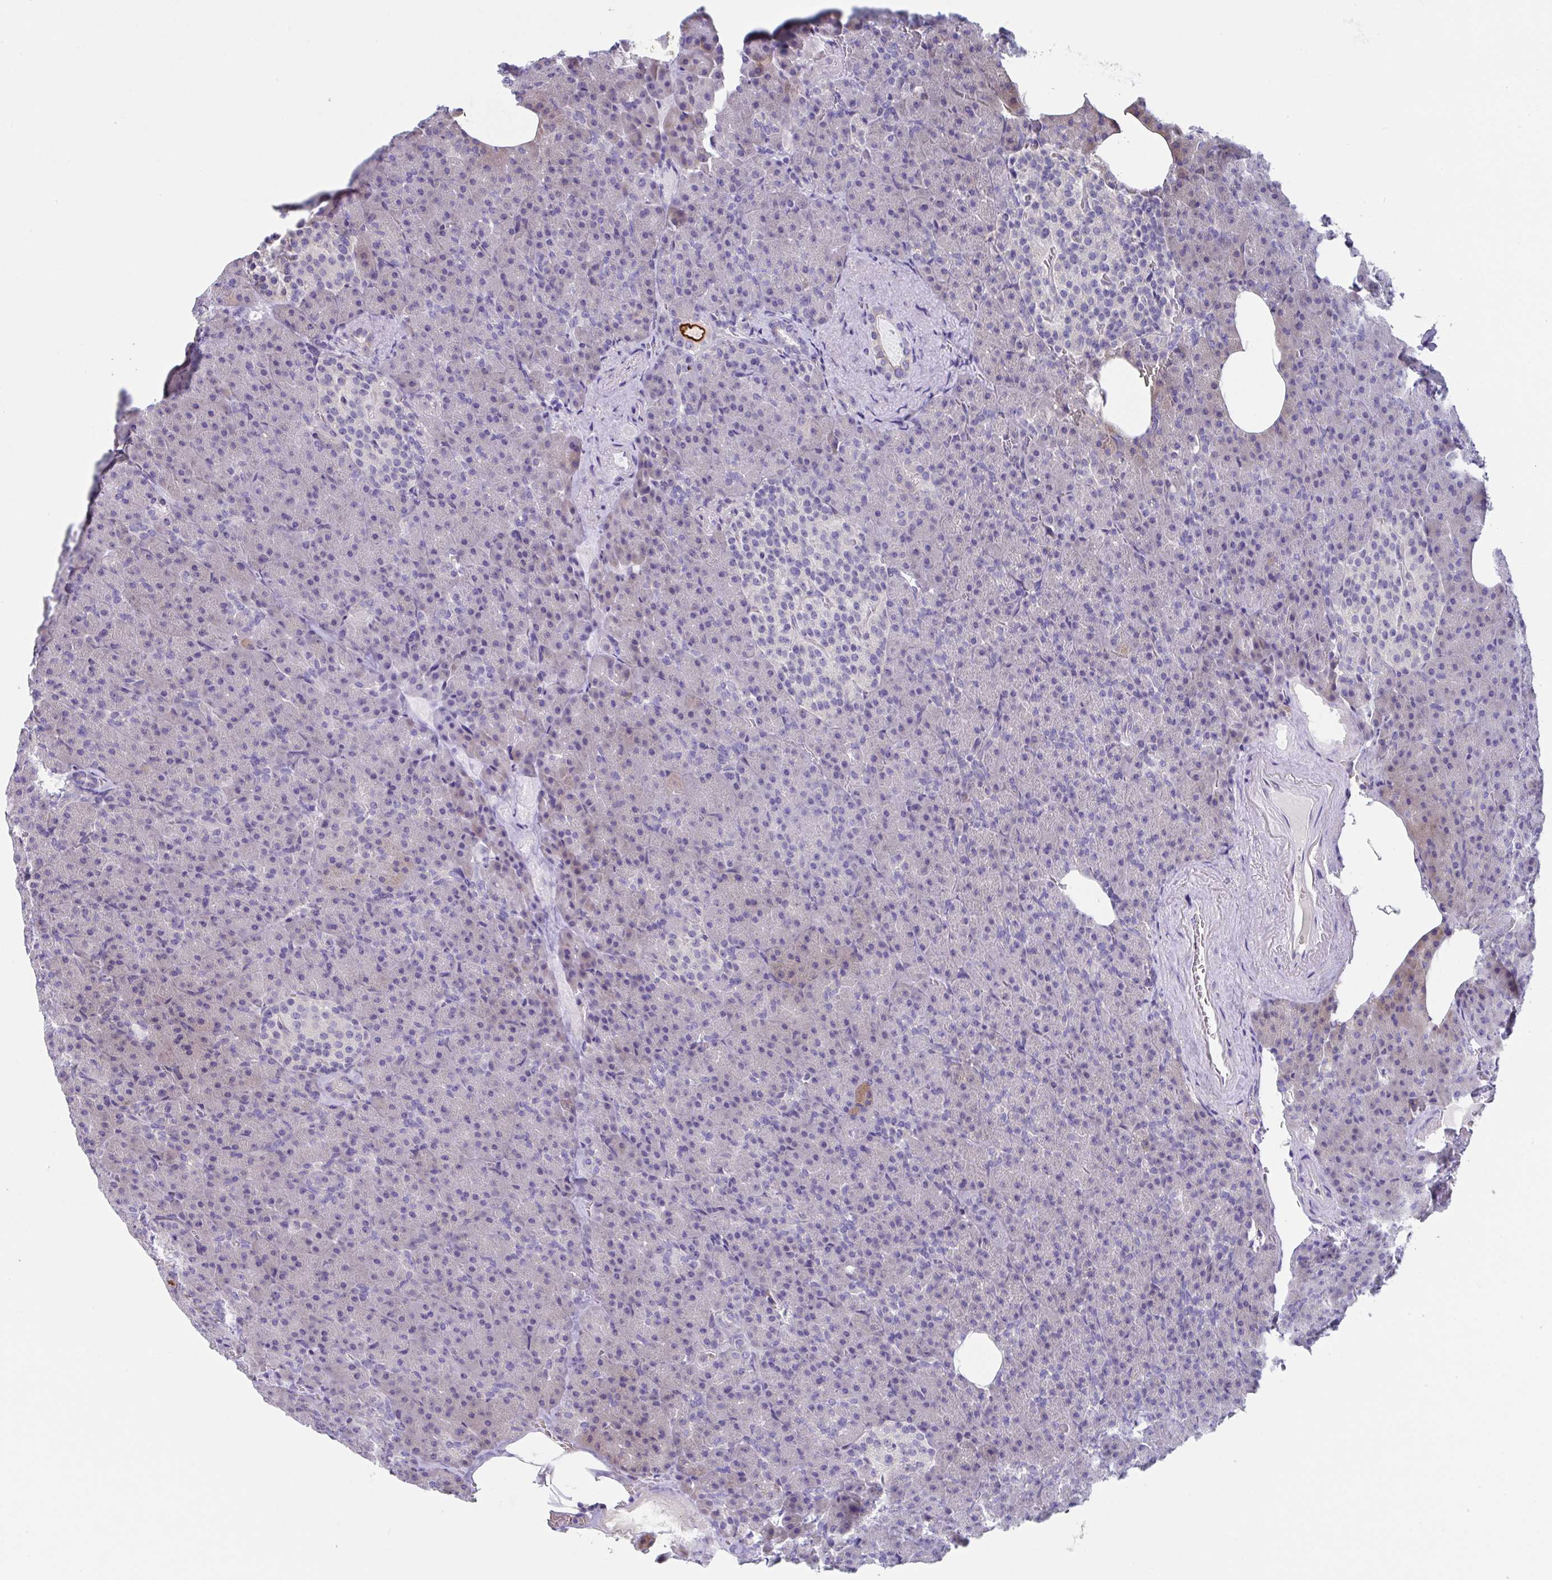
{"staining": {"intensity": "moderate", "quantity": "<25%", "location": "cytoplasmic/membranous"}, "tissue": "pancreas", "cell_type": "Exocrine glandular cells", "image_type": "normal", "snomed": [{"axis": "morphology", "description": "Normal tissue, NOS"}, {"axis": "topography", "description": "Pancreas"}], "caption": "Pancreas stained with a brown dye exhibits moderate cytoplasmic/membranous positive expression in about <25% of exocrine glandular cells.", "gene": "FBXO47", "patient": {"sex": "female", "age": 74}}